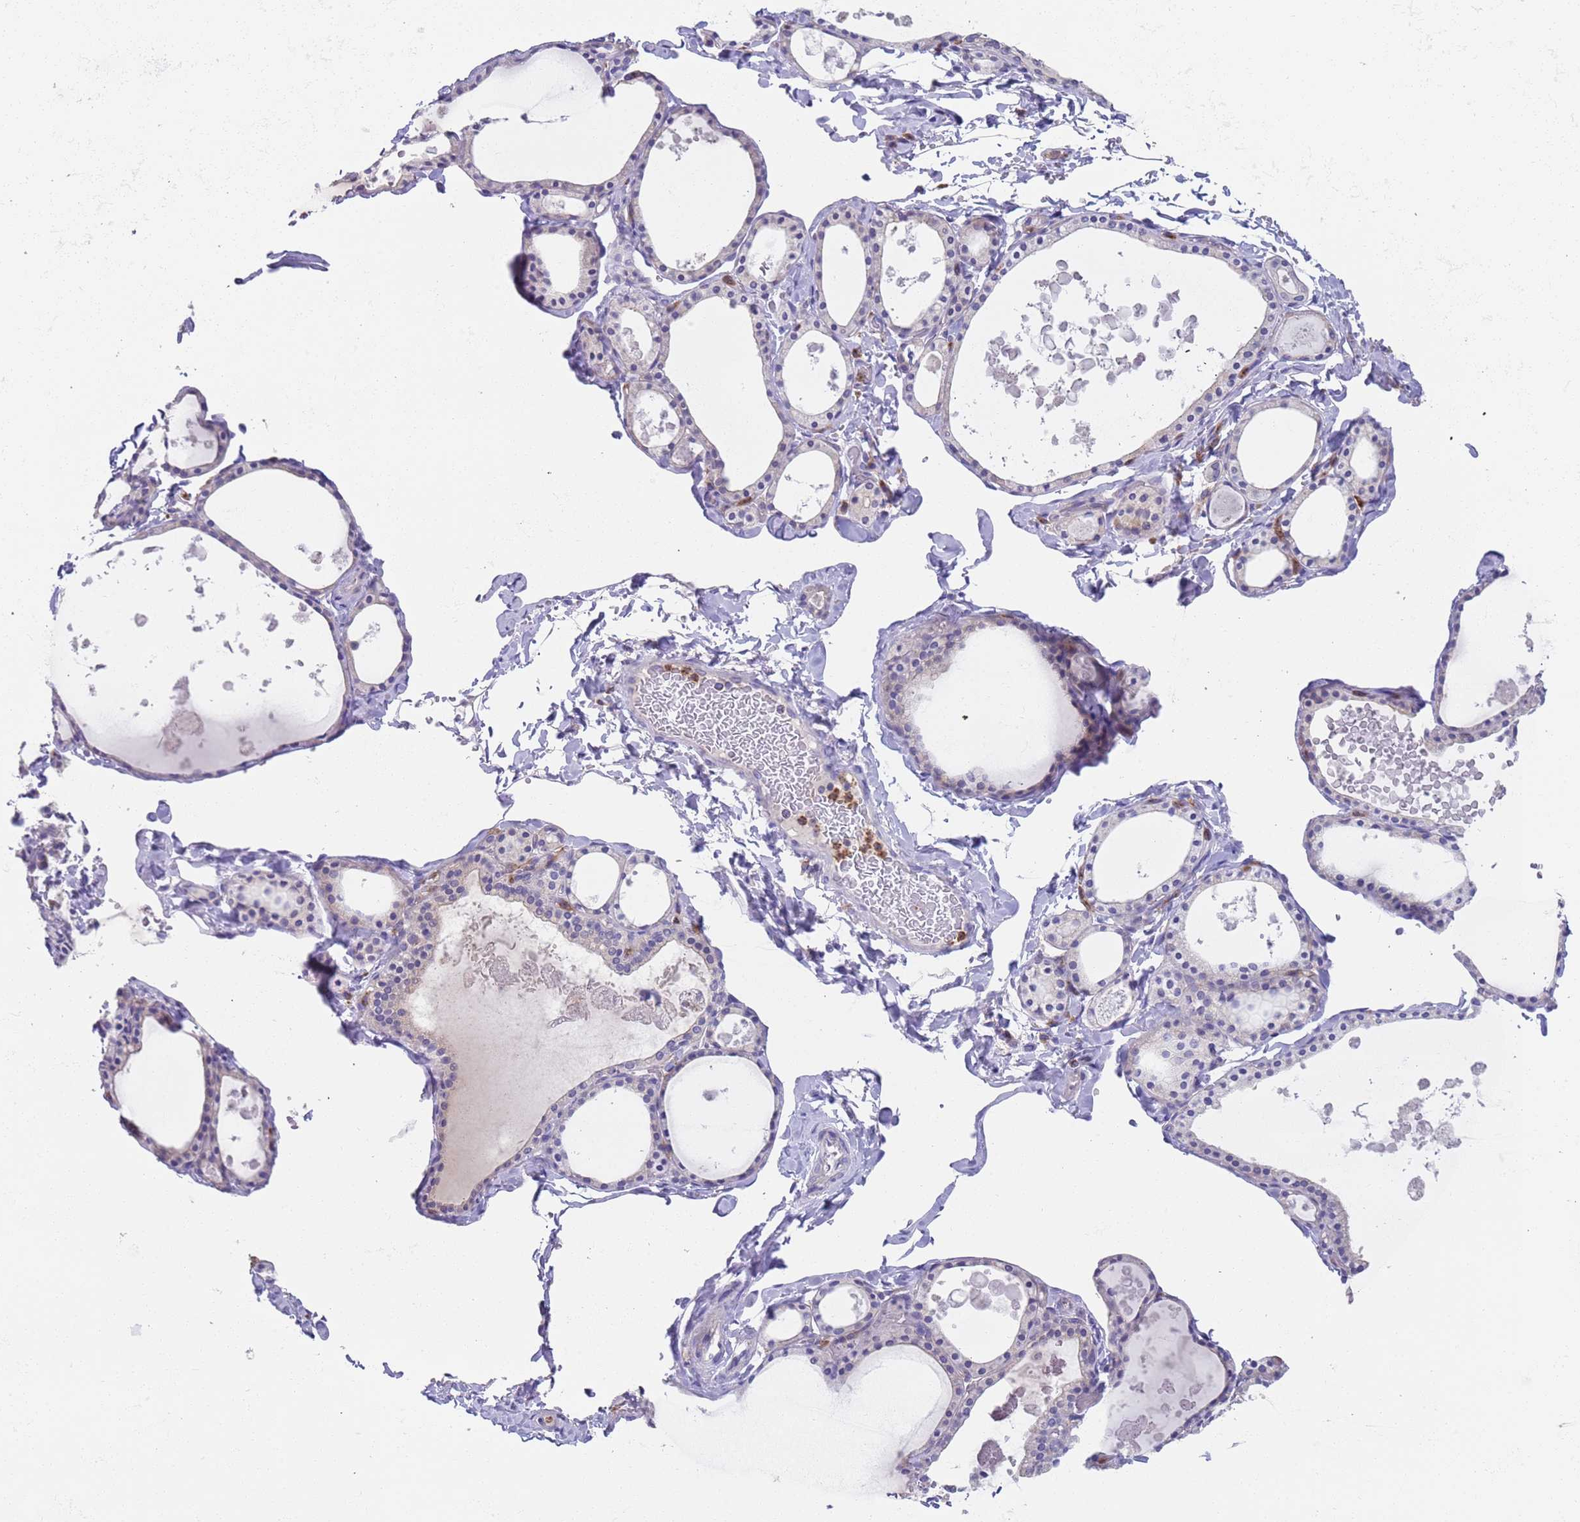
{"staining": {"intensity": "negative", "quantity": "none", "location": "none"}, "tissue": "thyroid gland", "cell_type": "Glandular cells", "image_type": "normal", "snomed": [{"axis": "morphology", "description": "Normal tissue, NOS"}, {"axis": "topography", "description": "Thyroid gland"}], "caption": "Protein analysis of benign thyroid gland displays no significant staining in glandular cells. (Stains: DAB immunohistochemistry (IHC) with hematoxylin counter stain, Microscopy: brightfield microscopy at high magnification).", "gene": "TYW1B", "patient": {"sex": "male", "age": 56}}